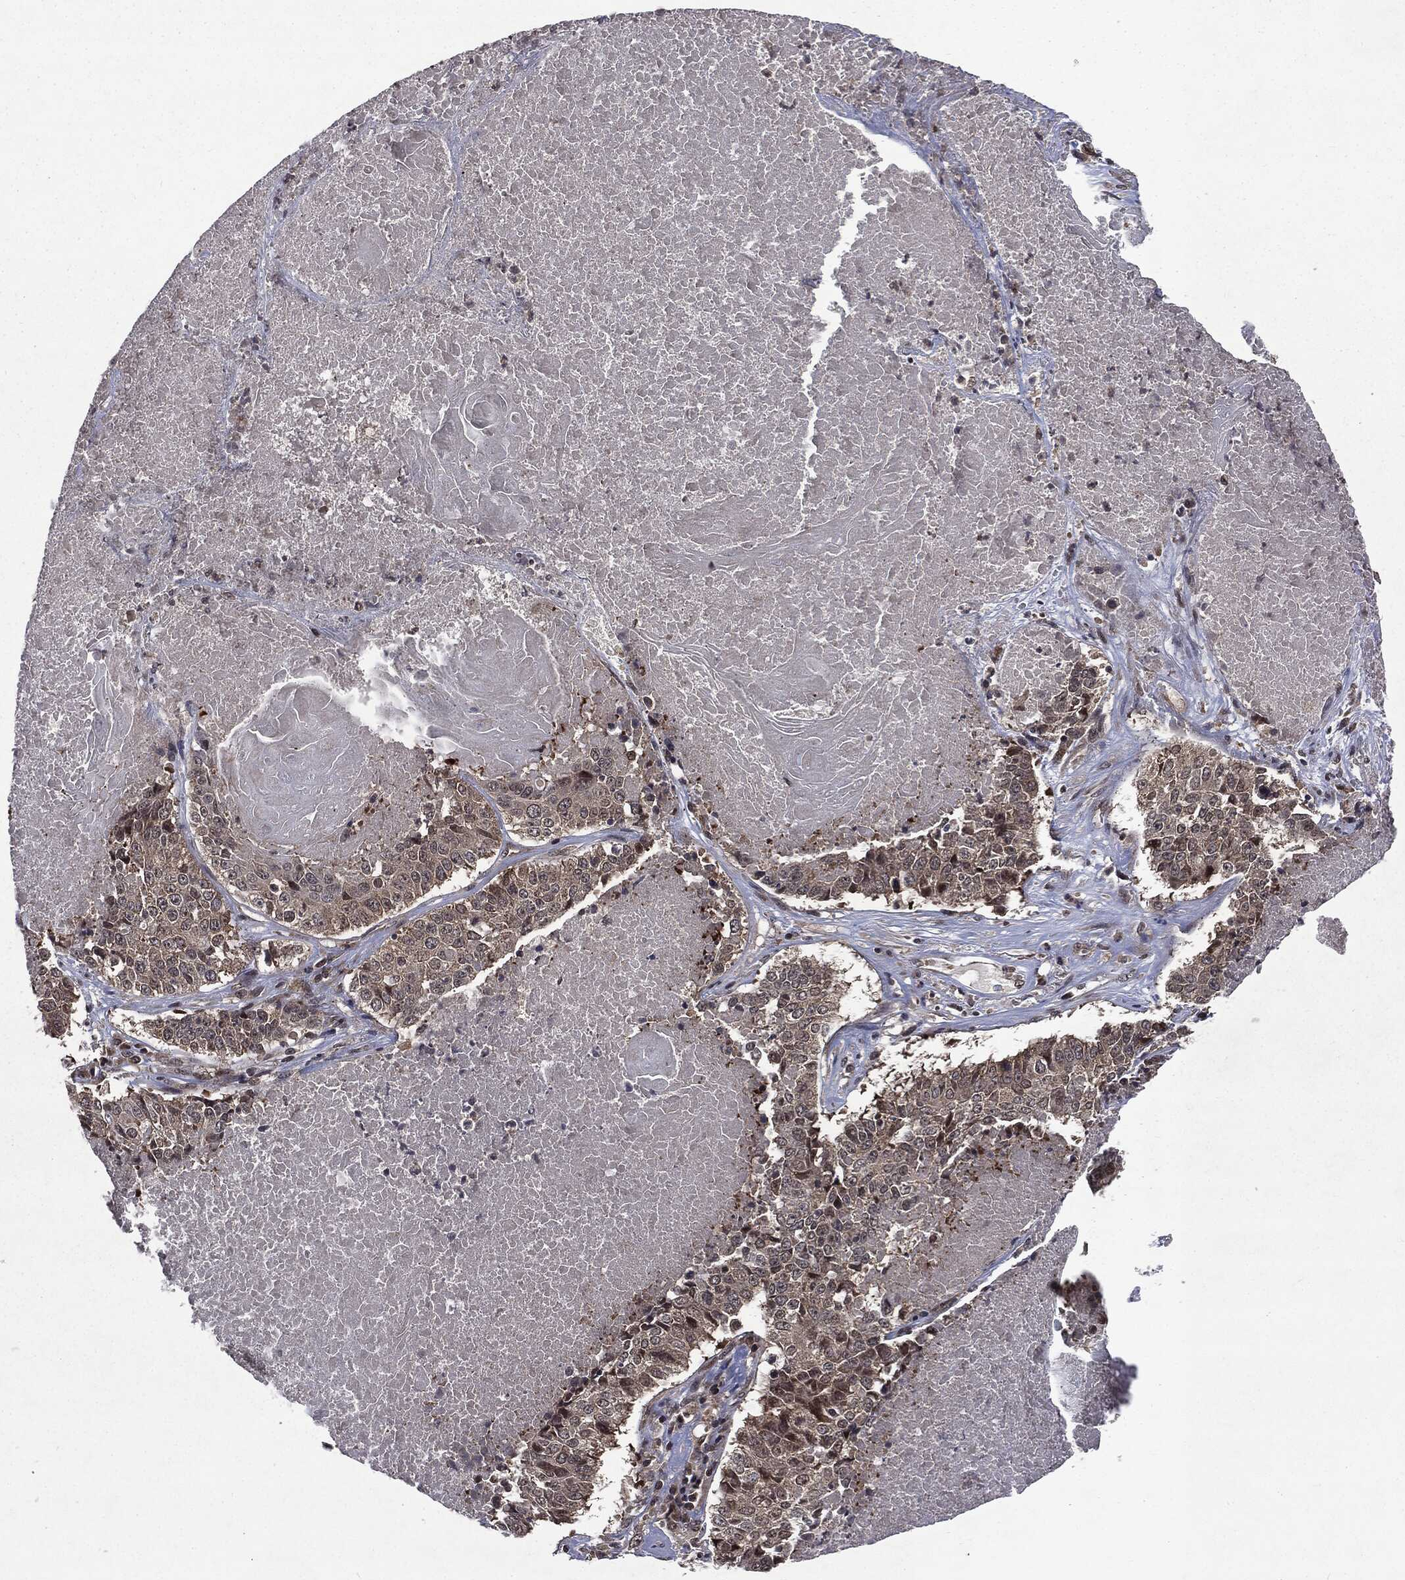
{"staining": {"intensity": "moderate", "quantity": "<25%", "location": "cytoplasmic/membranous,nuclear"}, "tissue": "lung cancer", "cell_type": "Tumor cells", "image_type": "cancer", "snomed": [{"axis": "morphology", "description": "Squamous cell carcinoma, NOS"}, {"axis": "topography", "description": "Lung"}], "caption": "Human lung cancer stained with a brown dye exhibits moderate cytoplasmic/membranous and nuclear positive positivity in approximately <25% of tumor cells.", "gene": "STAU2", "patient": {"sex": "male", "age": 64}}